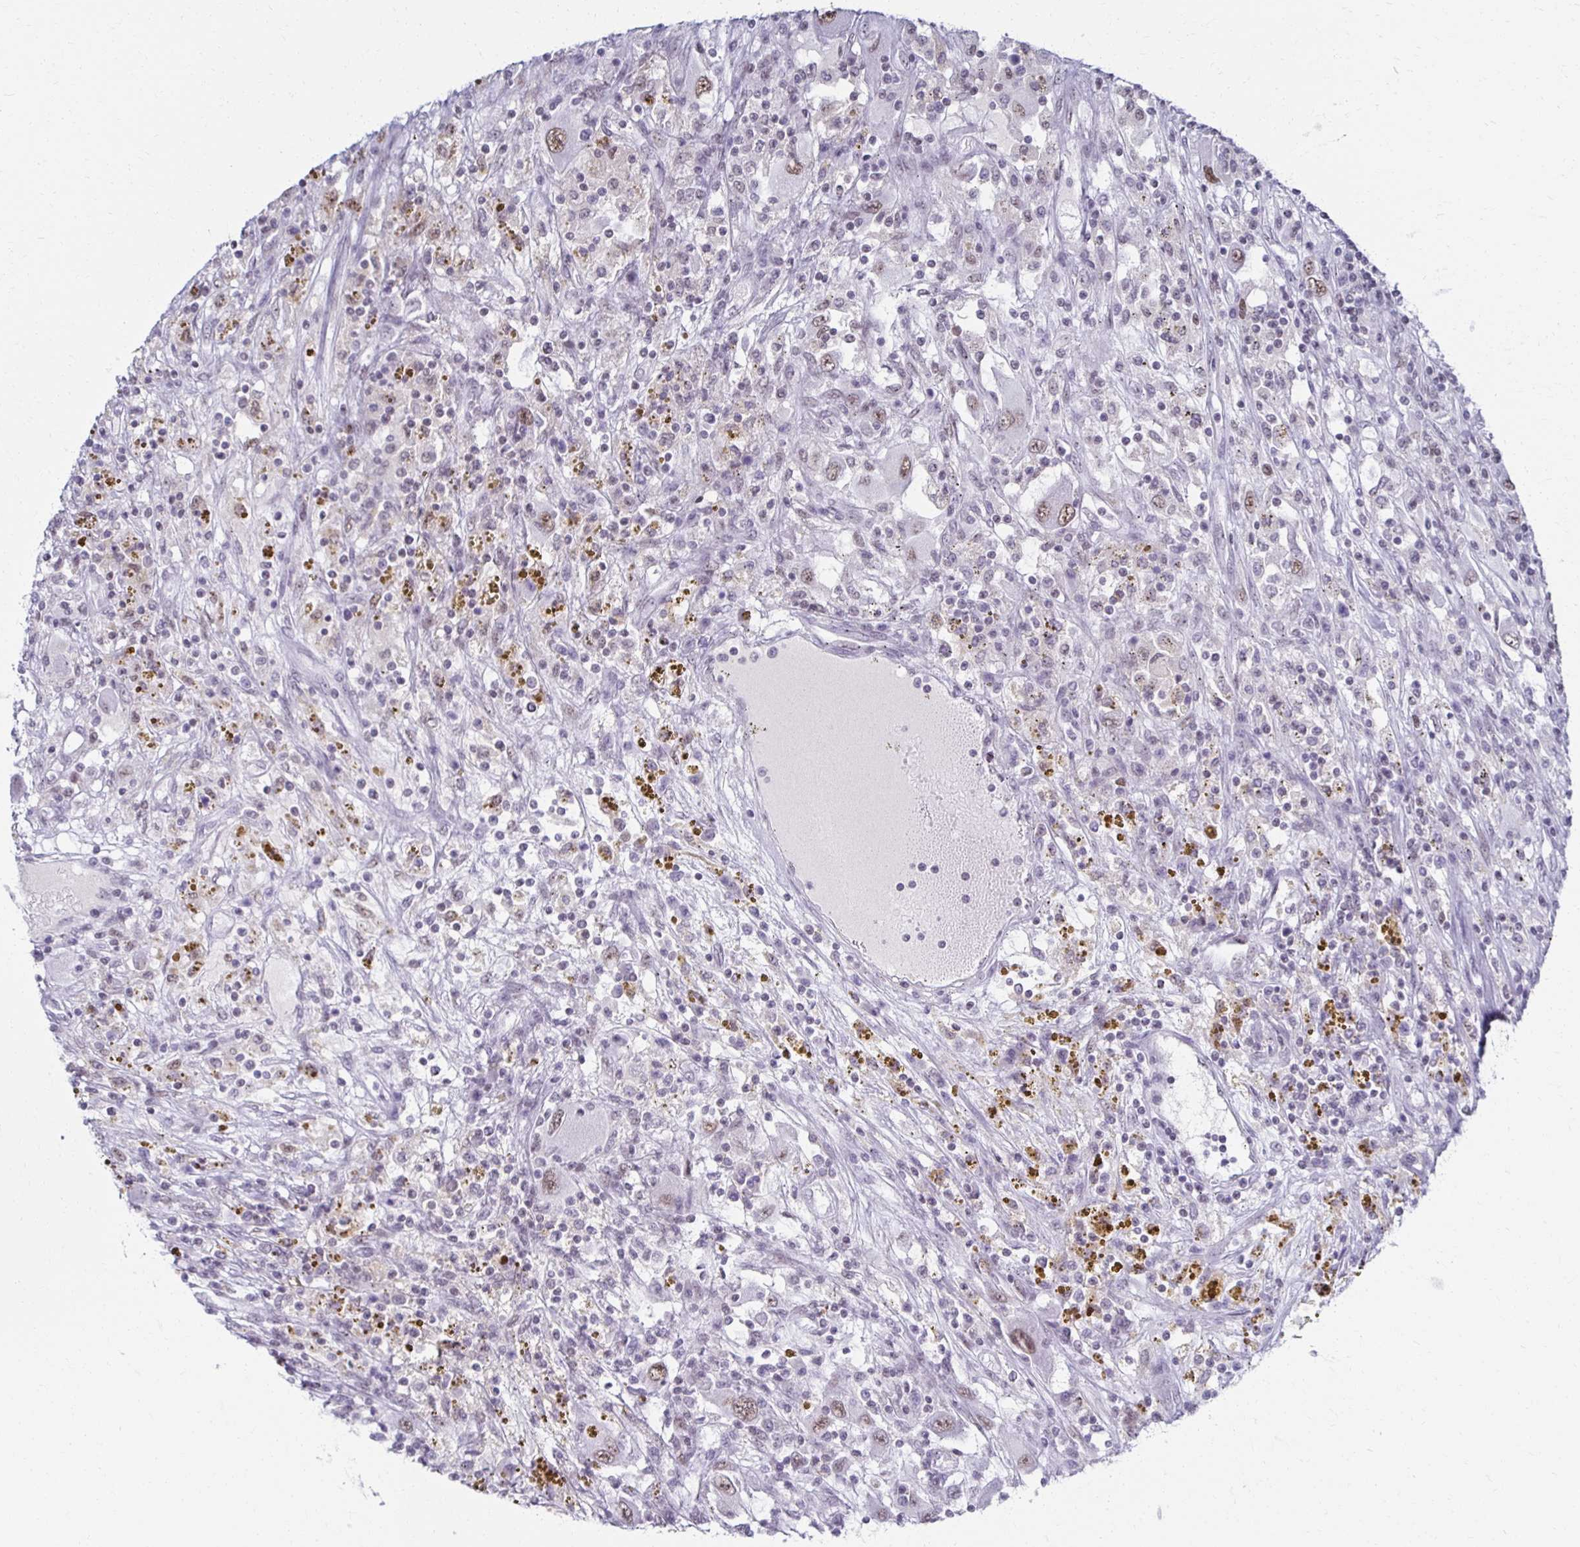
{"staining": {"intensity": "moderate", "quantity": "25%-75%", "location": "nuclear"}, "tissue": "renal cancer", "cell_type": "Tumor cells", "image_type": "cancer", "snomed": [{"axis": "morphology", "description": "Adenocarcinoma, NOS"}, {"axis": "topography", "description": "Kidney"}], "caption": "This micrograph reveals immunohistochemistry staining of human renal cancer (adenocarcinoma), with medium moderate nuclear positivity in about 25%-75% of tumor cells.", "gene": "IRF7", "patient": {"sex": "female", "age": 67}}